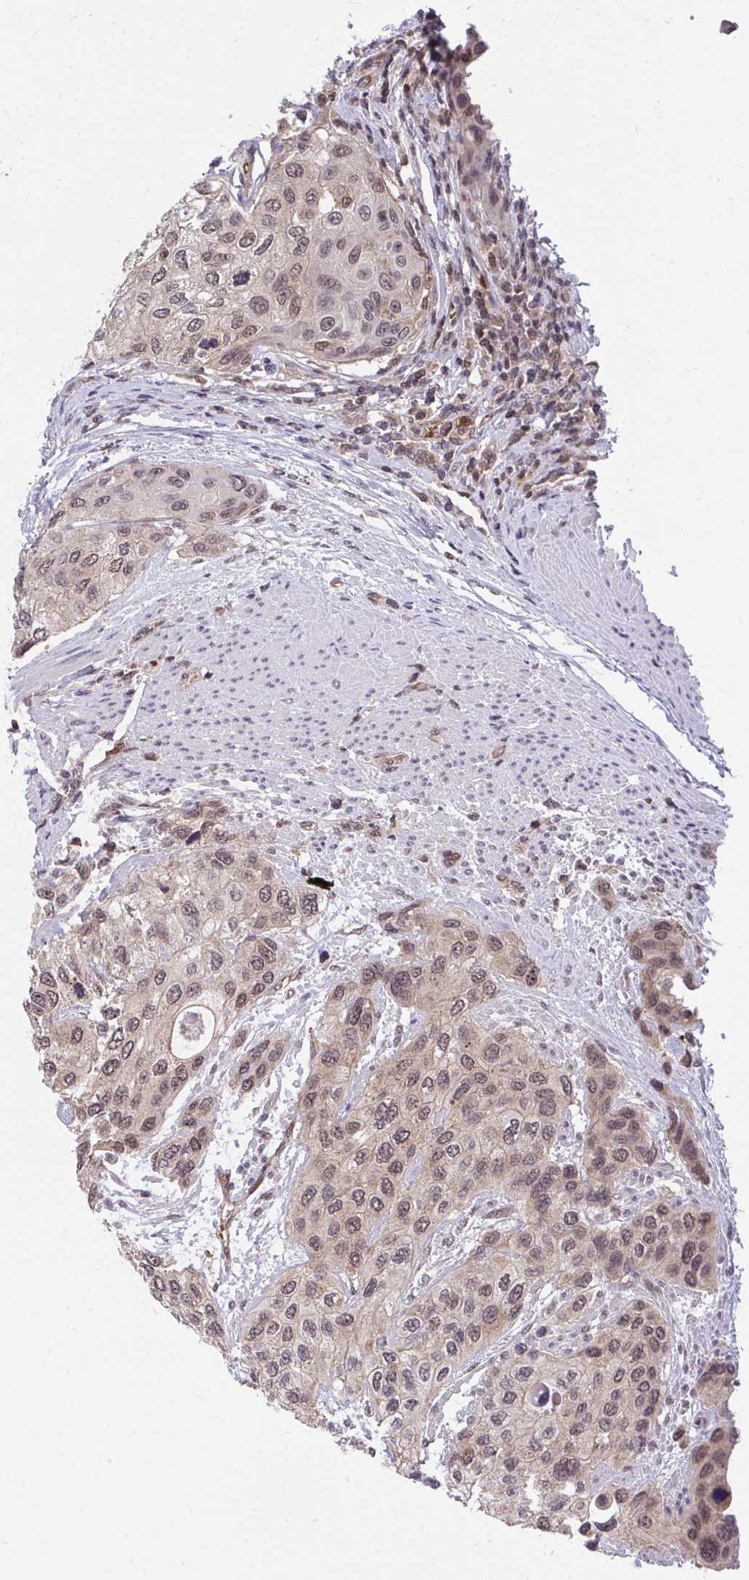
{"staining": {"intensity": "moderate", "quantity": ">75%", "location": "nuclear"}, "tissue": "urothelial cancer", "cell_type": "Tumor cells", "image_type": "cancer", "snomed": [{"axis": "morphology", "description": "Normal tissue, NOS"}, {"axis": "morphology", "description": "Urothelial carcinoma, High grade"}, {"axis": "topography", "description": "Vascular tissue"}, {"axis": "topography", "description": "Urinary bladder"}], "caption": "The image demonstrates immunohistochemical staining of urothelial cancer. There is moderate nuclear positivity is seen in about >75% of tumor cells. The protein is shown in brown color, while the nuclei are stained blue.", "gene": "PPP1CA", "patient": {"sex": "female", "age": 56}}